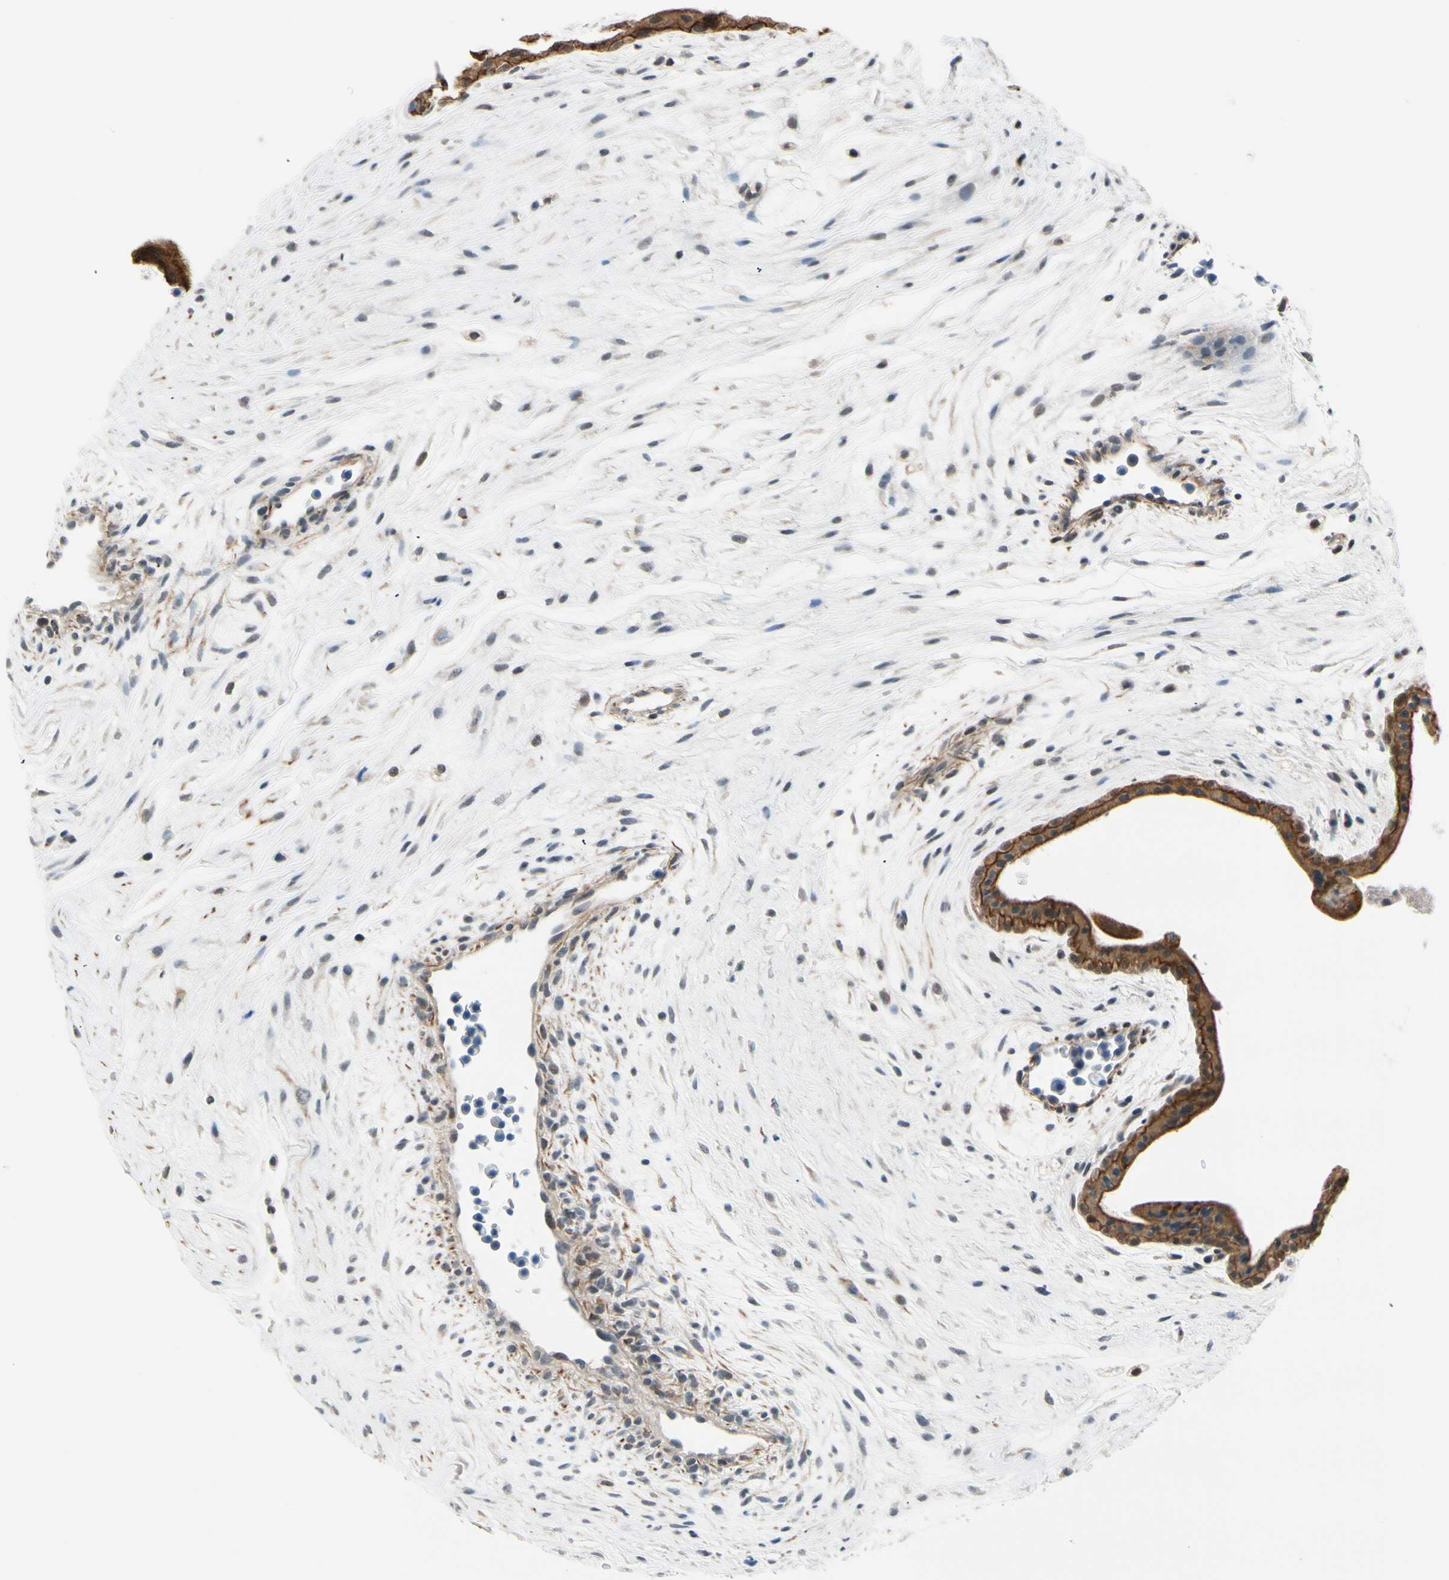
{"staining": {"intensity": "strong", "quantity": ">75%", "location": "cytoplasmic/membranous"}, "tissue": "placenta", "cell_type": "Trophoblastic cells", "image_type": "normal", "snomed": [{"axis": "morphology", "description": "Normal tissue, NOS"}, {"axis": "topography", "description": "Placenta"}], "caption": "About >75% of trophoblastic cells in unremarkable human placenta display strong cytoplasmic/membranous protein staining as visualized by brown immunohistochemical staining.", "gene": "TAF12", "patient": {"sex": "female", "age": 35}}